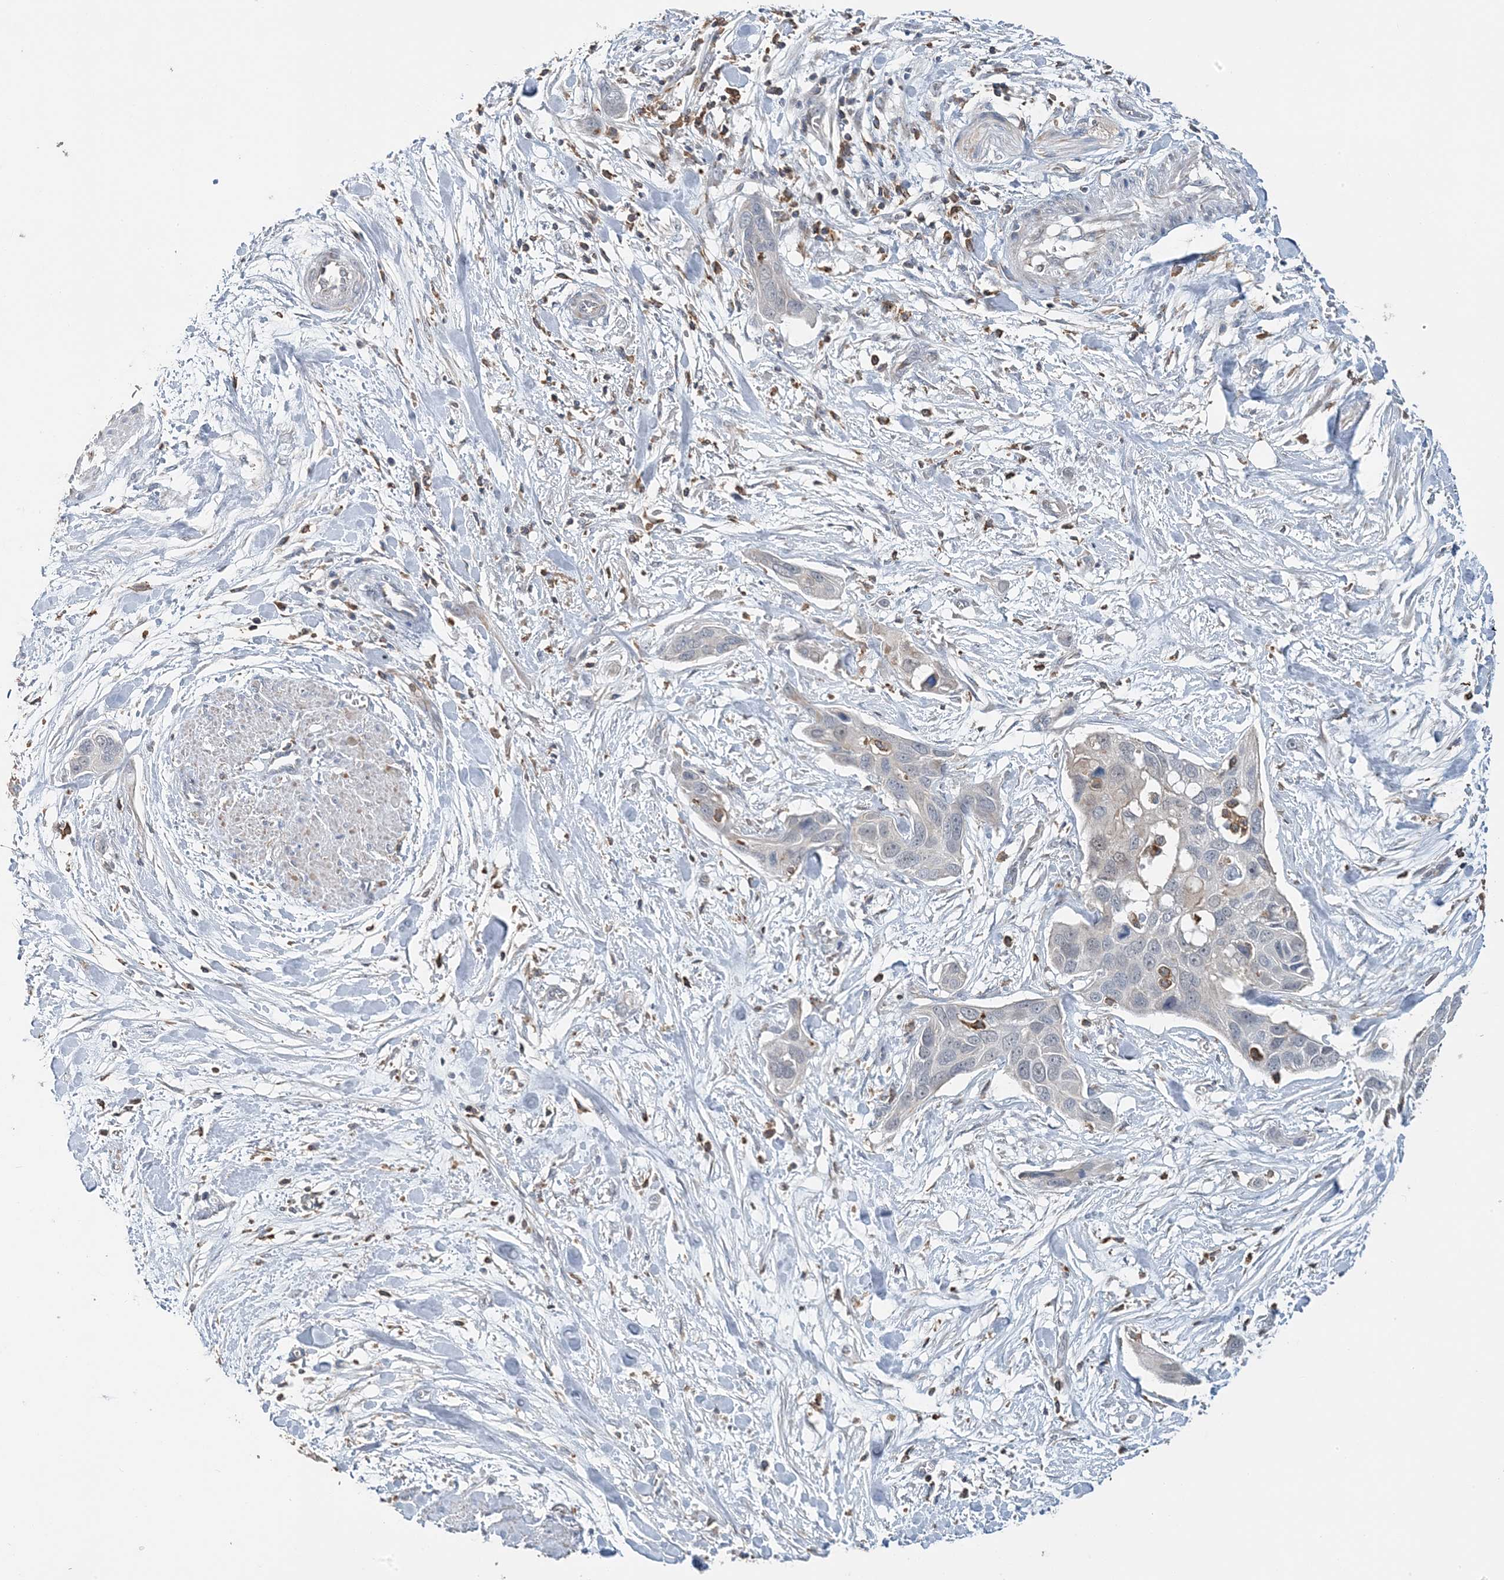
{"staining": {"intensity": "negative", "quantity": "none", "location": "none"}, "tissue": "pancreatic cancer", "cell_type": "Tumor cells", "image_type": "cancer", "snomed": [{"axis": "morphology", "description": "Adenocarcinoma, NOS"}, {"axis": "topography", "description": "Pancreas"}], "caption": "The immunohistochemistry histopathology image has no significant expression in tumor cells of pancreatic adenocarcinoma tissue.", "gene": "TMLHE", "patient": {"sex": "female", "age": 60}}